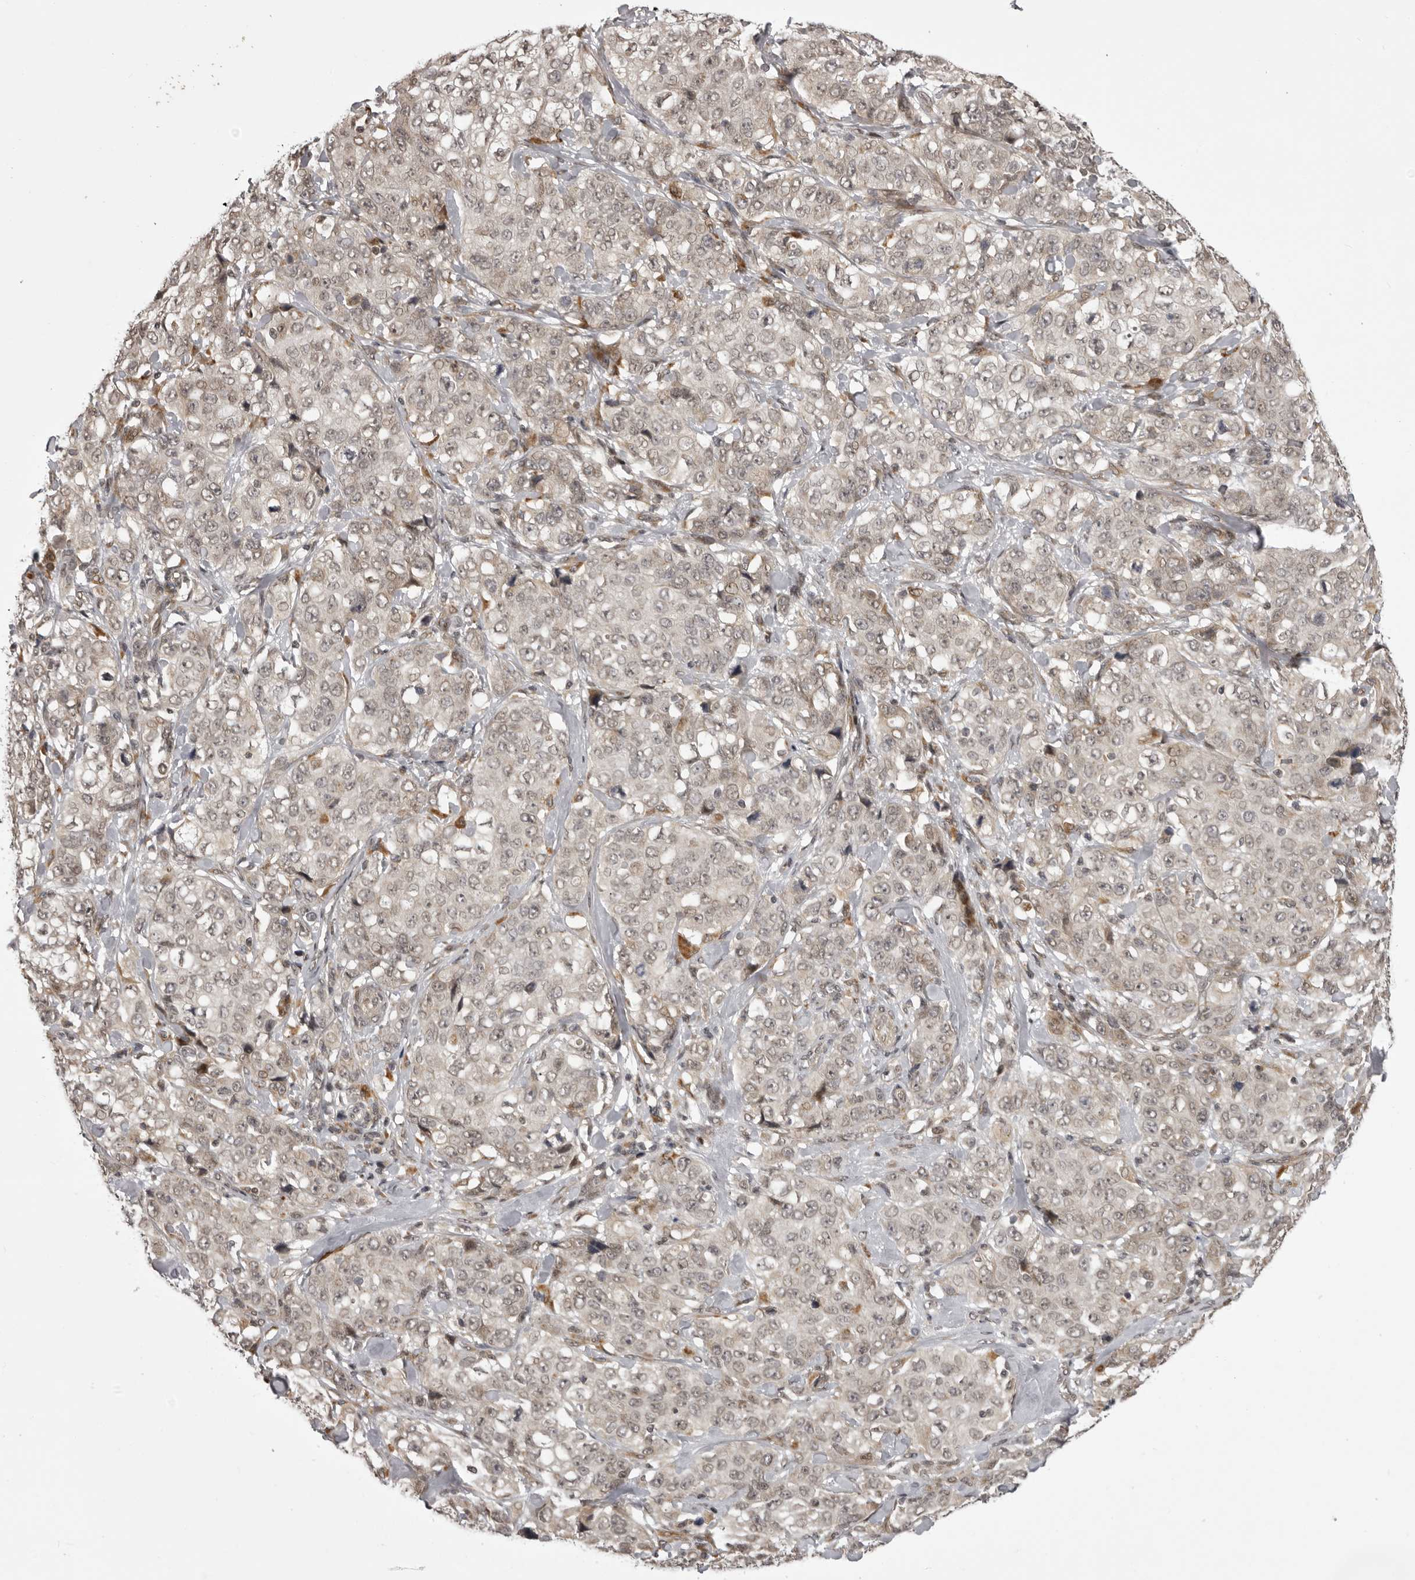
{"staining": {"intensity": "weak", "quantity": "<25%", "location": "cytoplasmic/membranous,nuclear"}, "tissue": "stomach cancer", "cell_type": "Tumor cells", "image_type": "cancer", "snomed": [{"axis": "morphology", "description": "Adenocarcinoma, NOS"}, {"axis": "topography", "description": "Stomach"}], "caption": "DAB immunohistochemical staining of stomach adenocarcinoma exhibits no significant staining in tumor cells.", "gene": "C1orf109", "patient": {"sex": "male", "age": 48}}